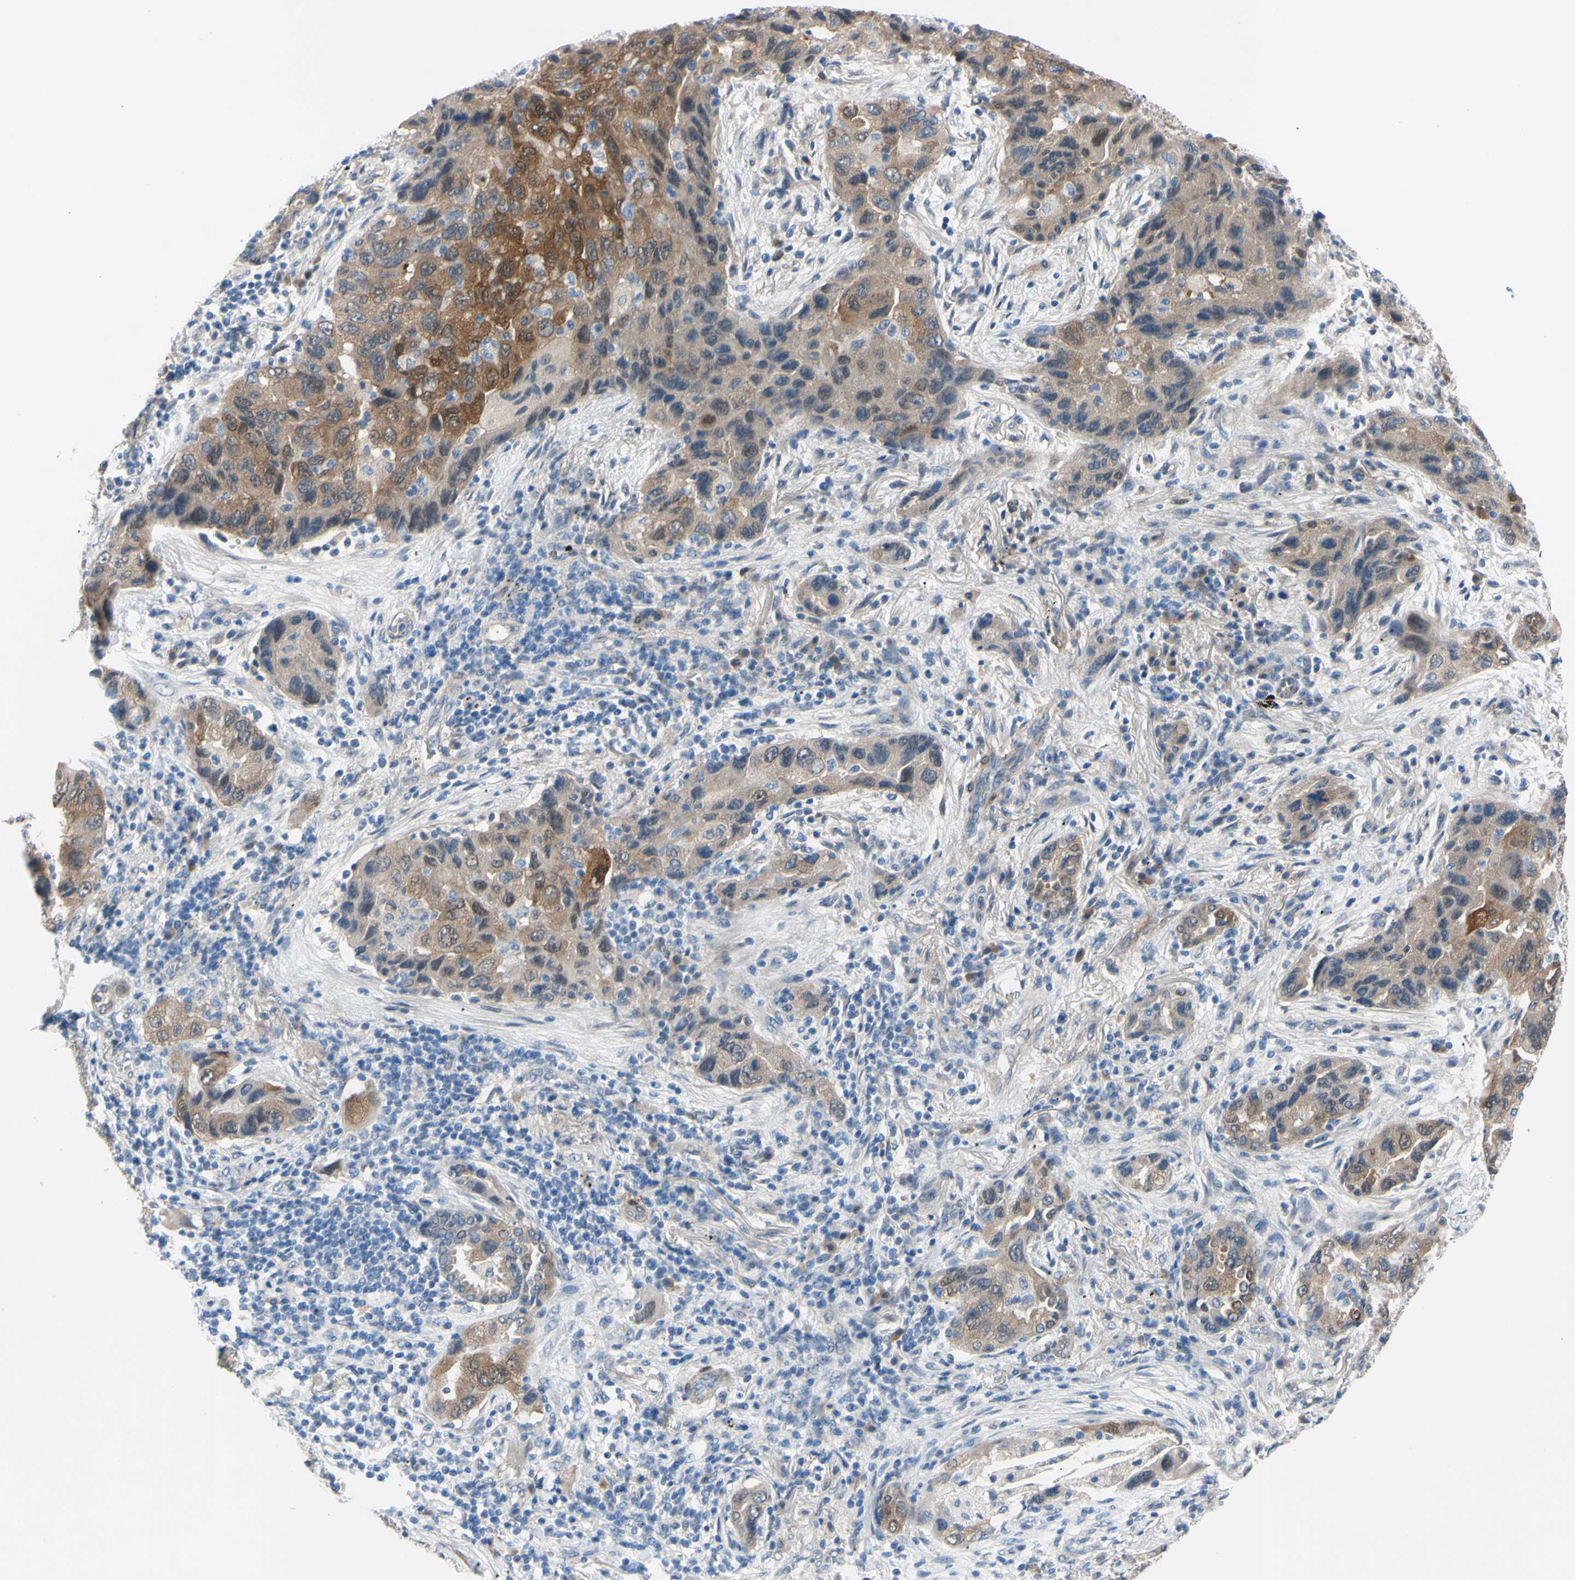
{"staining": {"intensity": "moderate", "quantity": ">75%", "location": "cytoplasmic/membranous,nuclear"}, "tissue": "lung cancer", "cell_type": "Tumor cells", "image_type": "cancer", "snomed": [{"axis": "morphology", "description": "Adenocarcinoma, NOS"}, {"axis": "topography", "description": "Lung"}], "caption": "This is an image of immunohistochemistry staining of lung cancer, which shows moderate staining in the cytoplasmic/membranous and nuclear of tumor cells.", "gene": "NOL3", "patient": {"sex": "female", "age": 65}}